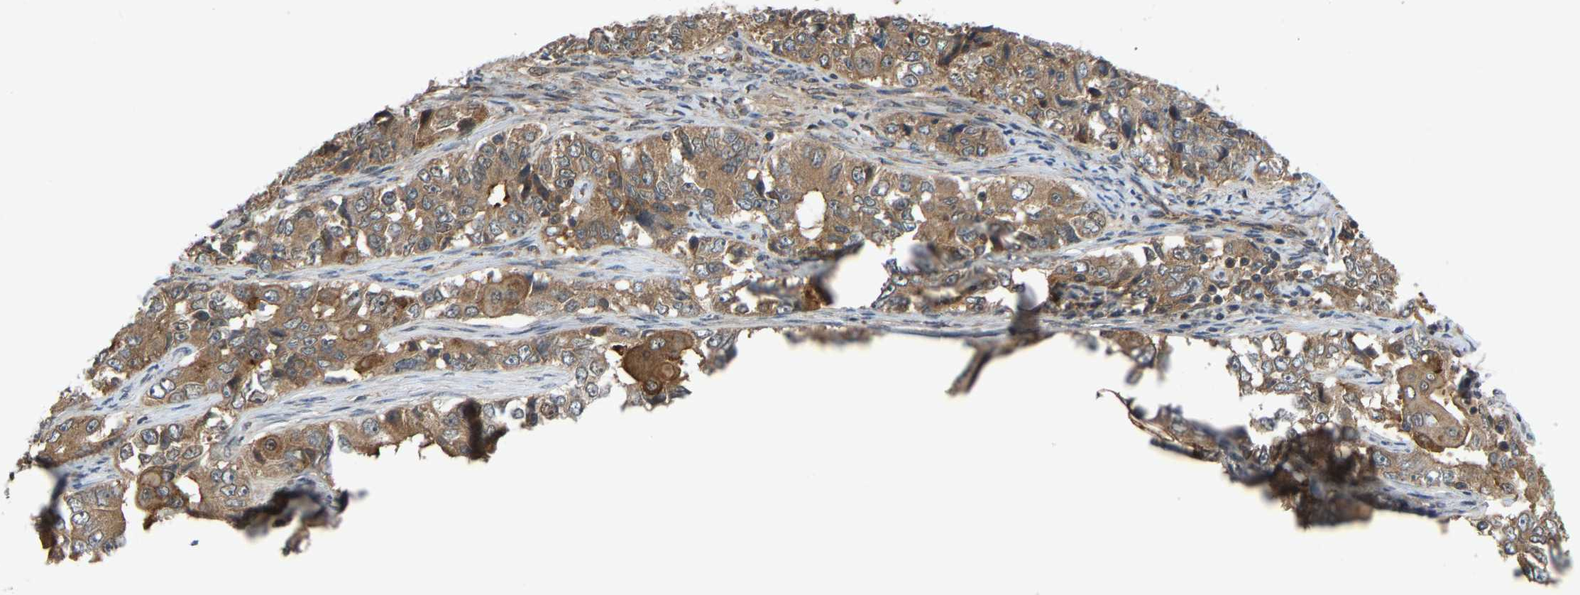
{"staining": {"intensity": "moderate", "quantity": ">75%", "location": "cytoplasmic/membranous"}, "tissue": "ovarian cancer", "cell_type": "Tumor cells", "image_type": "cancer", "snomed": [{"axis": "morphology", "description": "Carcinoma, endometroid"}, {"axis": "topography", "description": "Ovary"}], "caption": "Immunohistochemical staining of ovarian endometroid carcinoma demonstrates medium levels of moderate cytoplasmic/membranous protein positivity in about >75% of tumor cells.", "gene": "CCT8", "patient": {"sex": "female", "age": 51}}